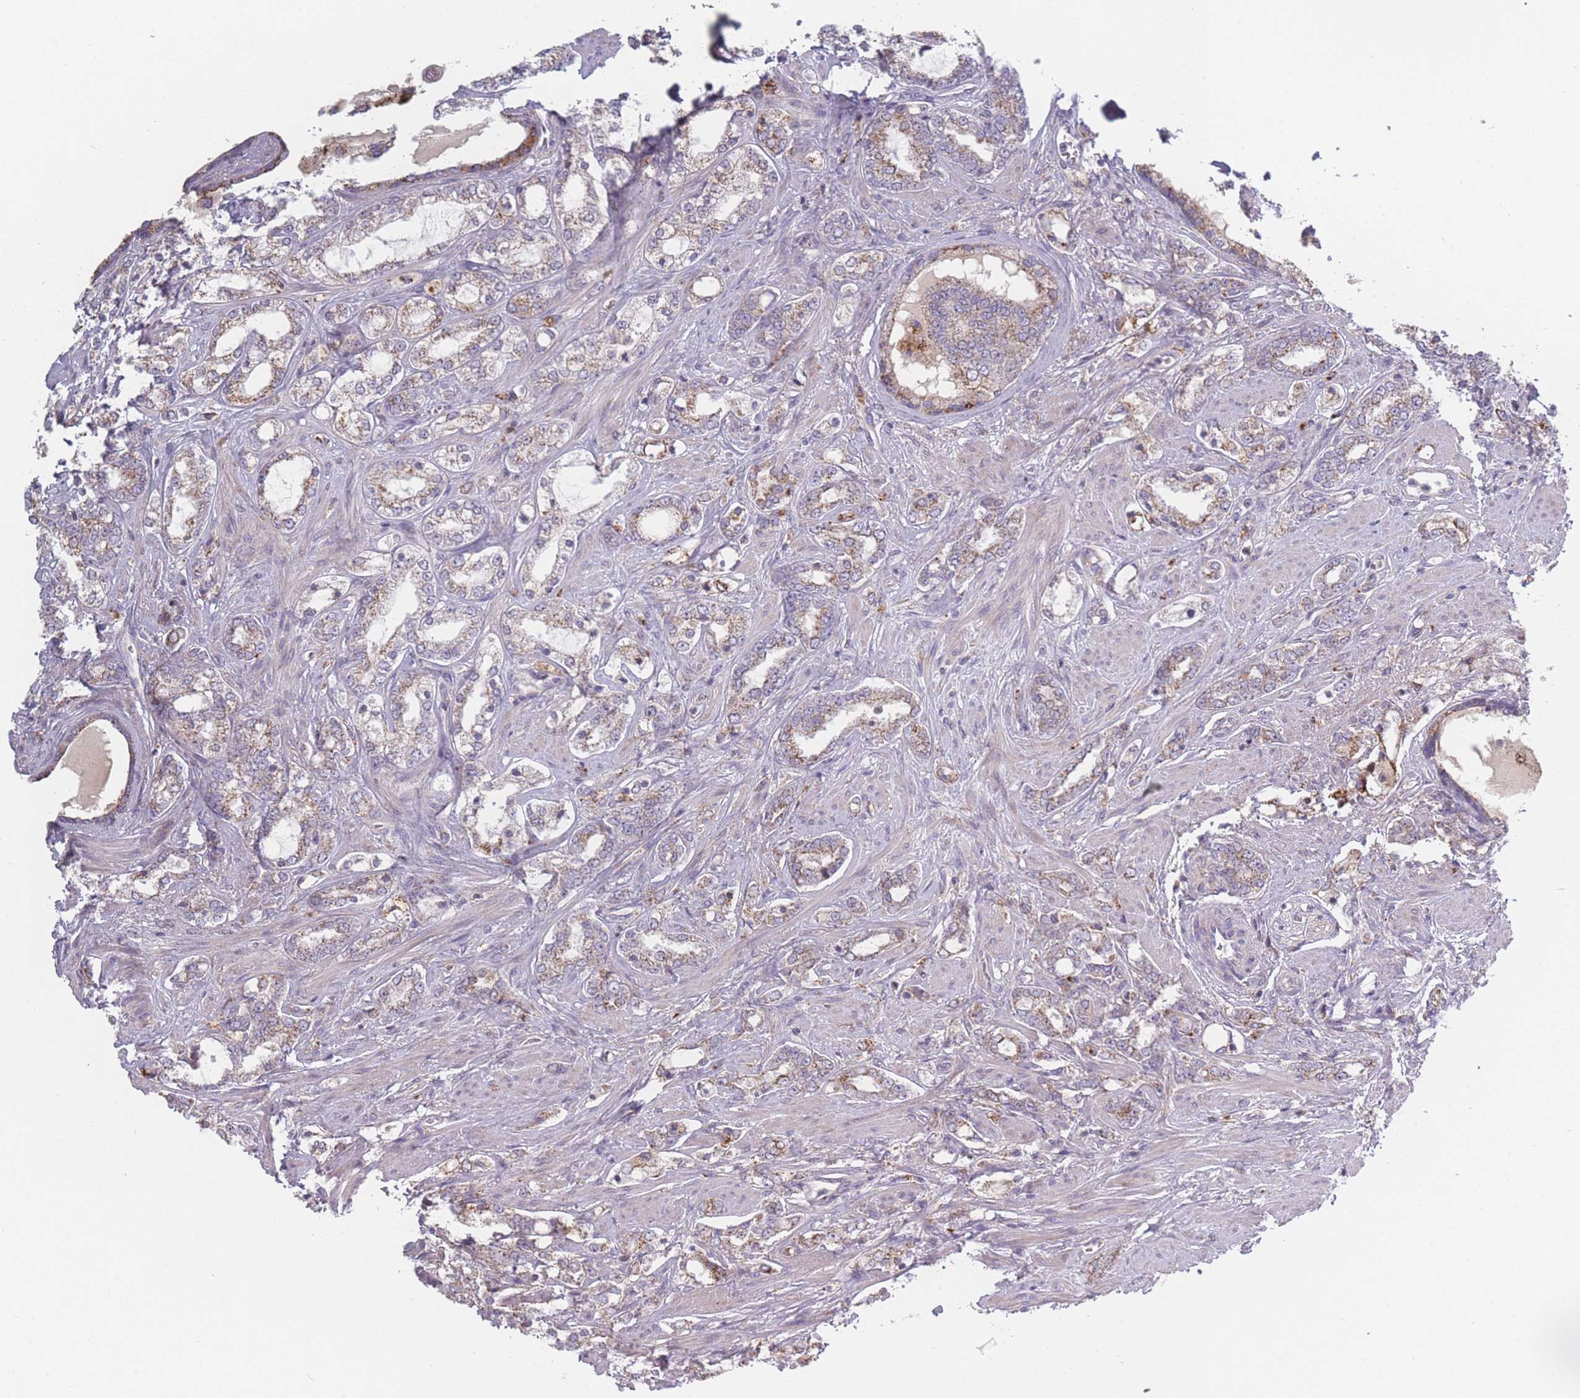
{"staining": {"intensity": "weak", "quantity": "25%-75%", "location": "cytoplasmic/membranous"}, "tissue": "prostate cancer", "cell_type": "Tumor cells", "image_type": "cancer", "snomed": [{"axis": "morphology", "description": "Adenocarcinoma, High grade"}, {"axis": "topography", "description": "Prostate"}], "caption": "IHC micrograph of neoplastic tissue: human prostate cancer stained using immunohistochemistry demonstrates low levels of weak protein expression localized specifically in the cytoplasmic/membranous of tumor cells, appearing as a cytoplasmic/membranous brown color.", "gene": "PEX11B", "patient": {"sex": "male", "age": 64}}